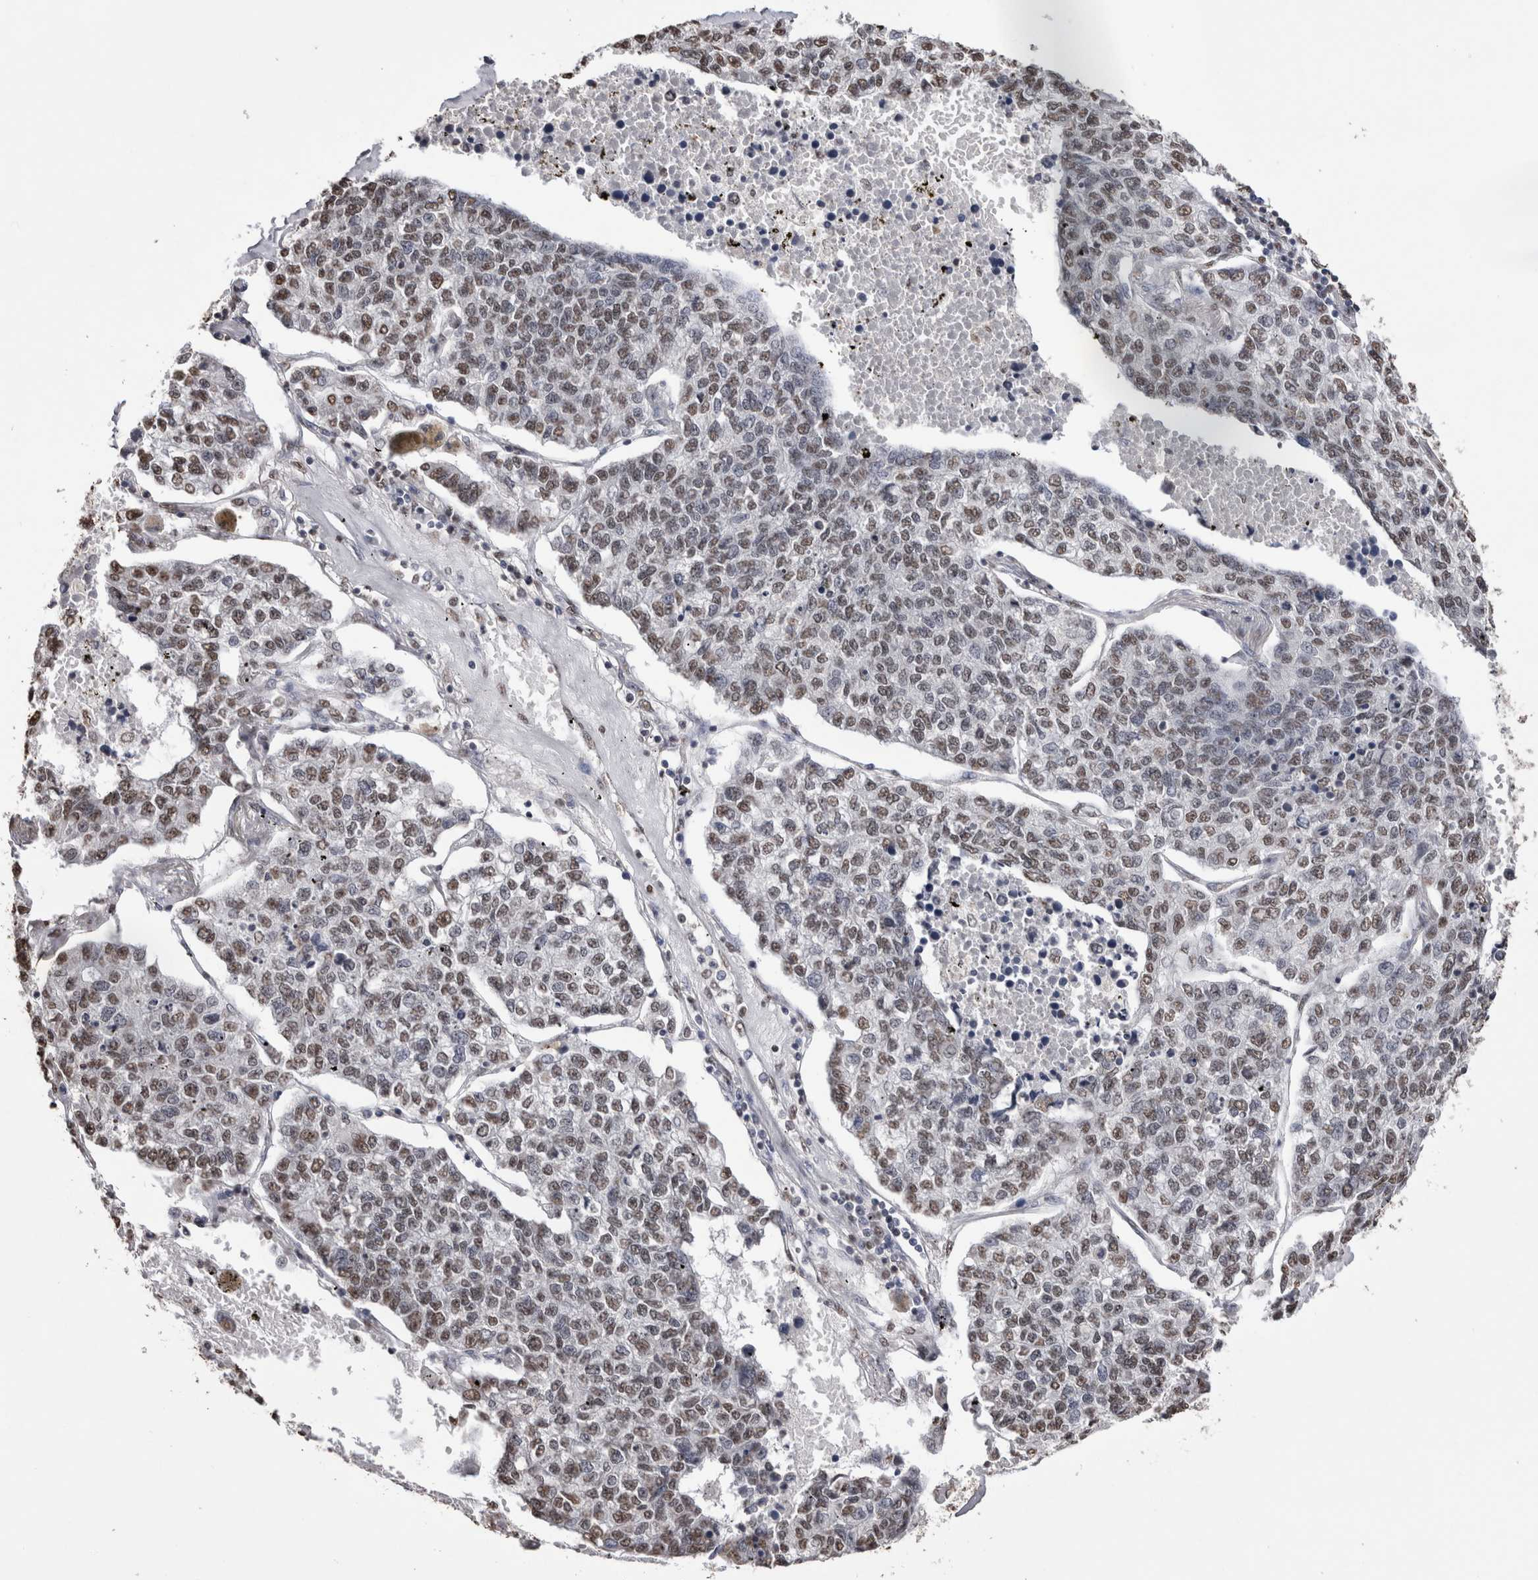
{"staining": {"intensity": "moderate", "quantity": ">75%", "location": "nuclear"}, "tissue": "lung cancer", "cell_type": "Tumor cells", "image_type": "cancer", "snomed": [{"axis": "morphology", "description": "Adenocarcinoma, NOS"}, {"axis": "topography", "description": "Lung"}], "caption": "The image demonstrates immunohistochemical staining of adenocarcinoma (lung). There is moderate nuclear staining is identified in approximately >75% of tumor cells.", "gene": "NTHL1", "patient": {"sex": "male", "age": 49}}